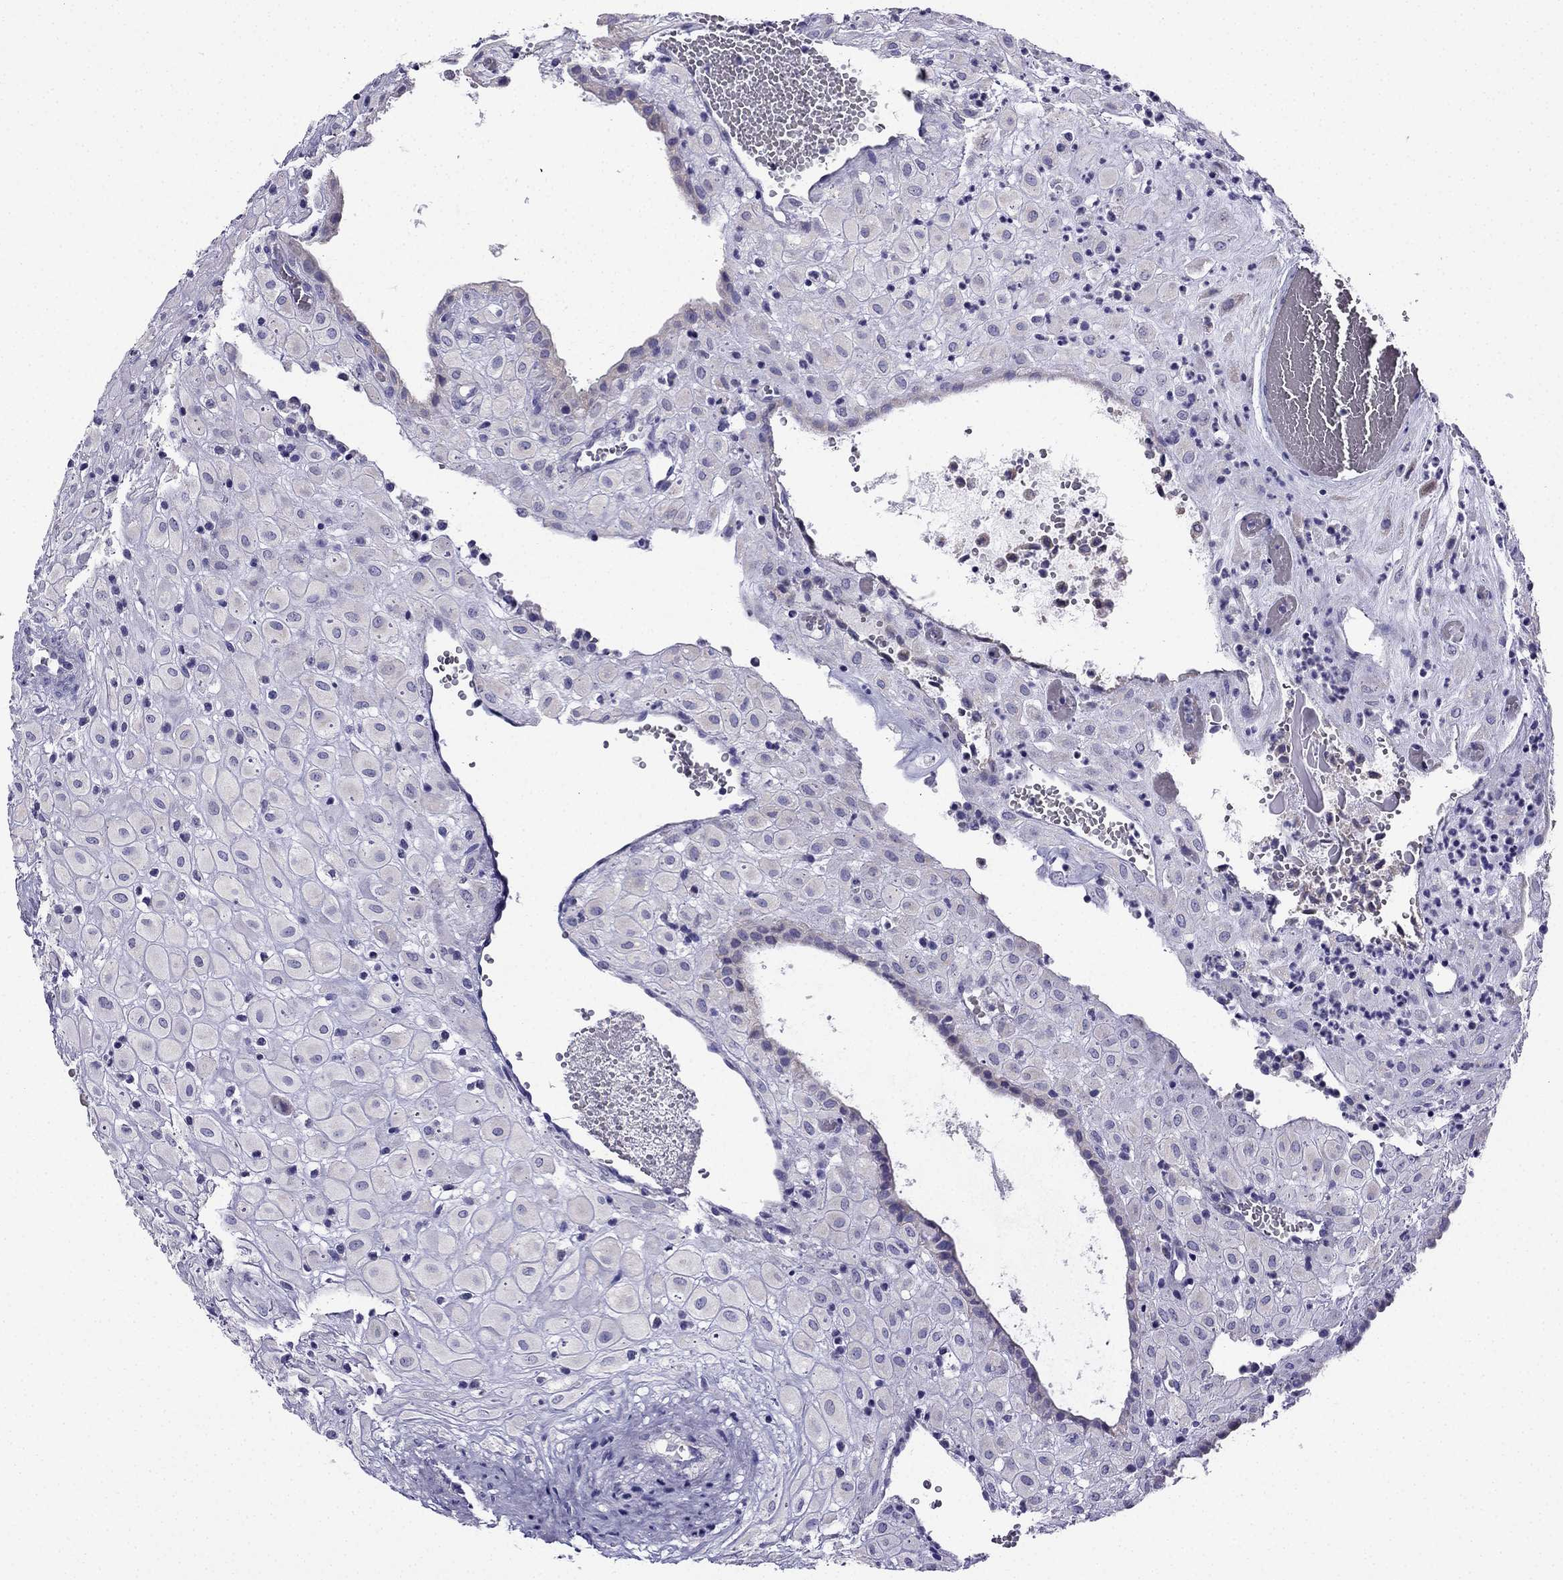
{"staining": {"intensity": "negative", "quantity": "none", "location": "none"}, "tissue": "placenta", "cell_type": "Decidual cells", "image_type": "normal", "snomed": [{"axis": "morphology", "description": "Normal tissue, NOS"}, {"axis": "topography", "description": "Placenta"}], "caption": "Immunohistochemistry of benign human placenta reveals no staining in decidual cells.", "gene": "KIF5A", "patient": {"sex": "female", "age": 24}}